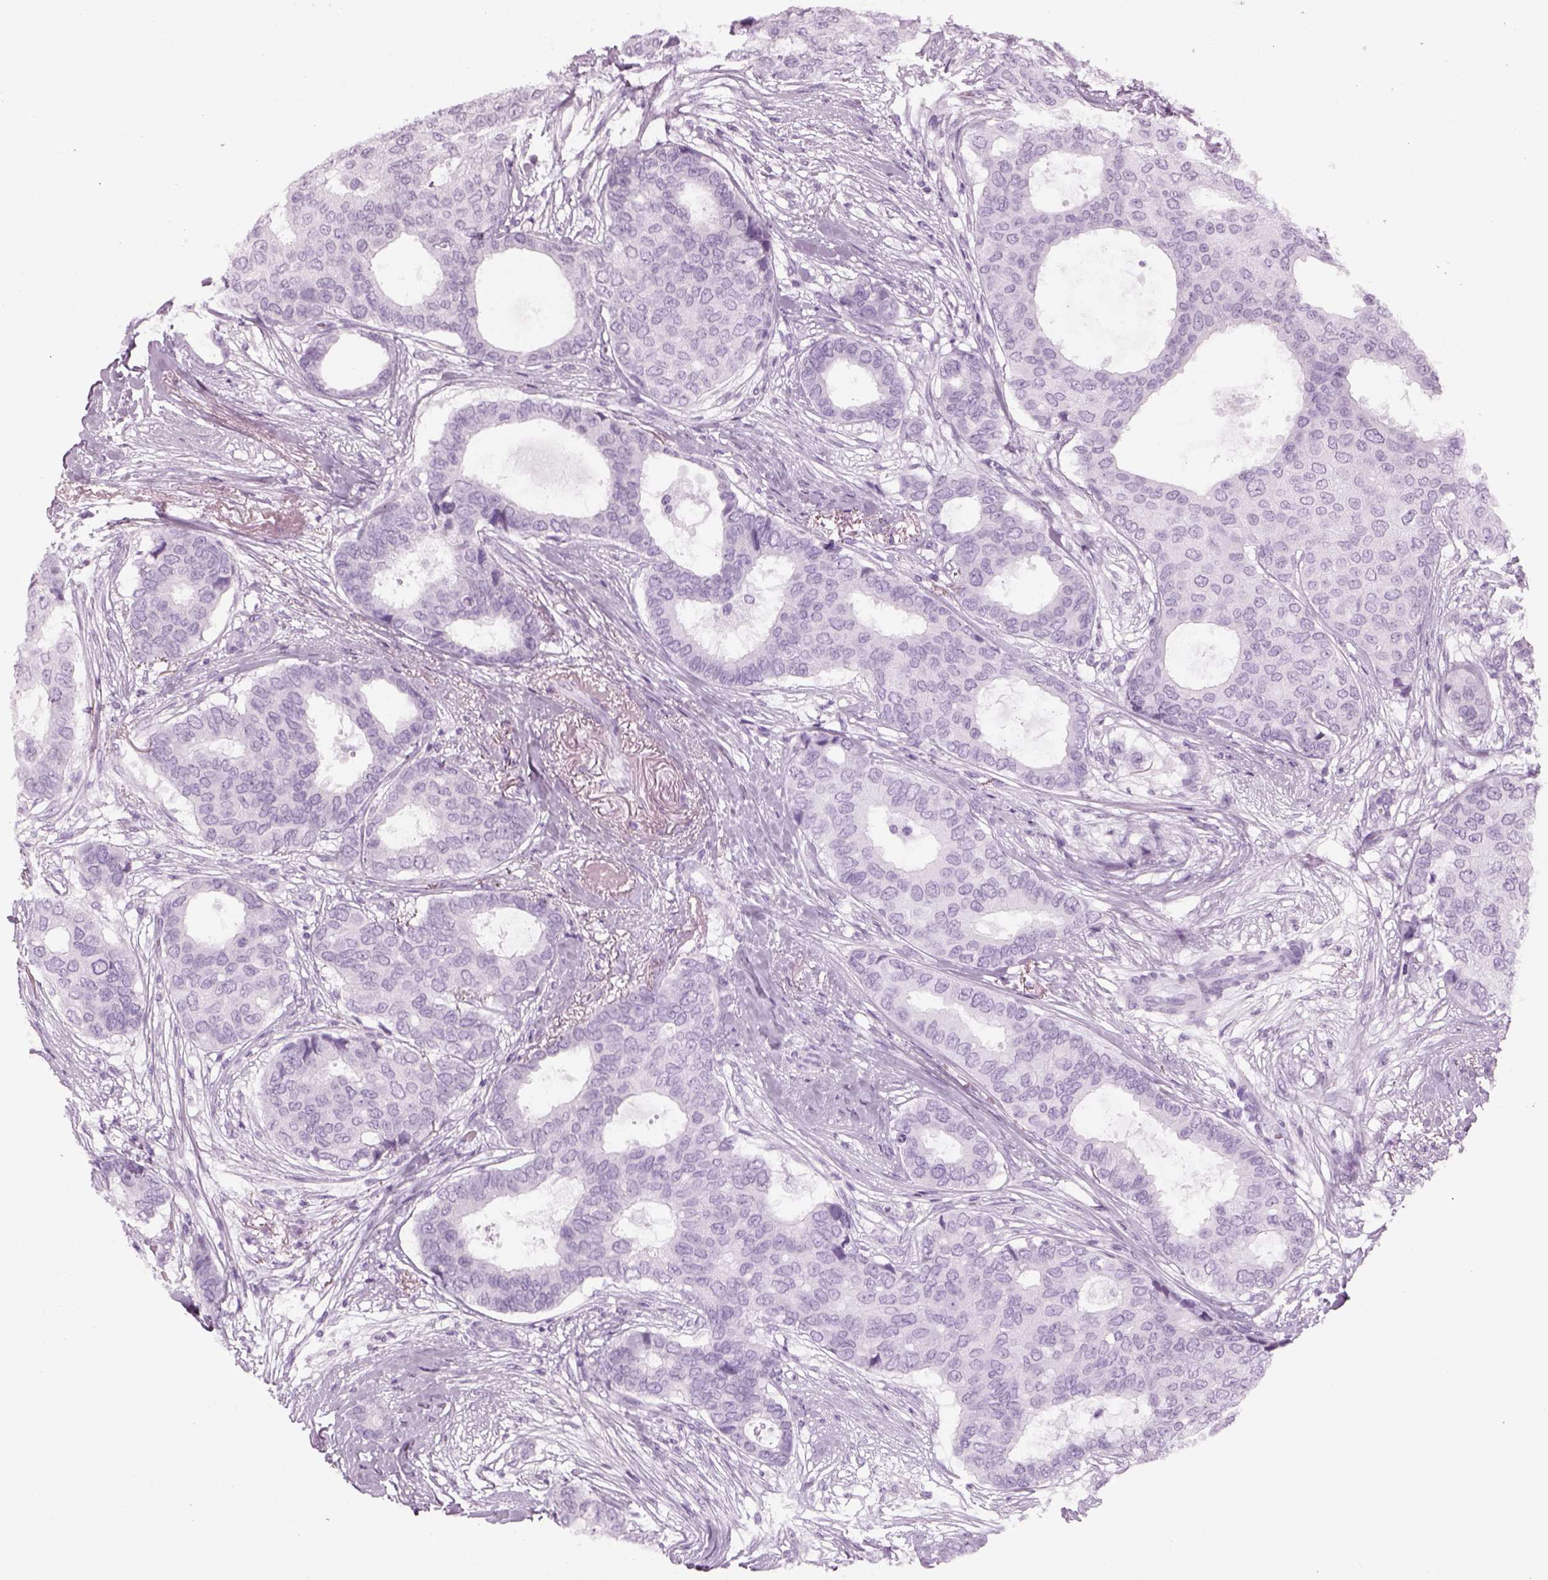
{"staining": {"intensity": "negative", "quantity": "none", "location": "none"}, "tissue": "breast cancer", "cell_type": "Tumor cells", "image_type": "cancer", "snomed": [{"axis": "morphology", "description": "Duct carcinoma"}, {"axis": "topography", "description": "Breast"}], "caption": "A photomicrograph of human breast cancer is negative for staining in tumor cells.", "gene": "PABPC1L2B", "patient": {"sex": "female", "age": 75}}